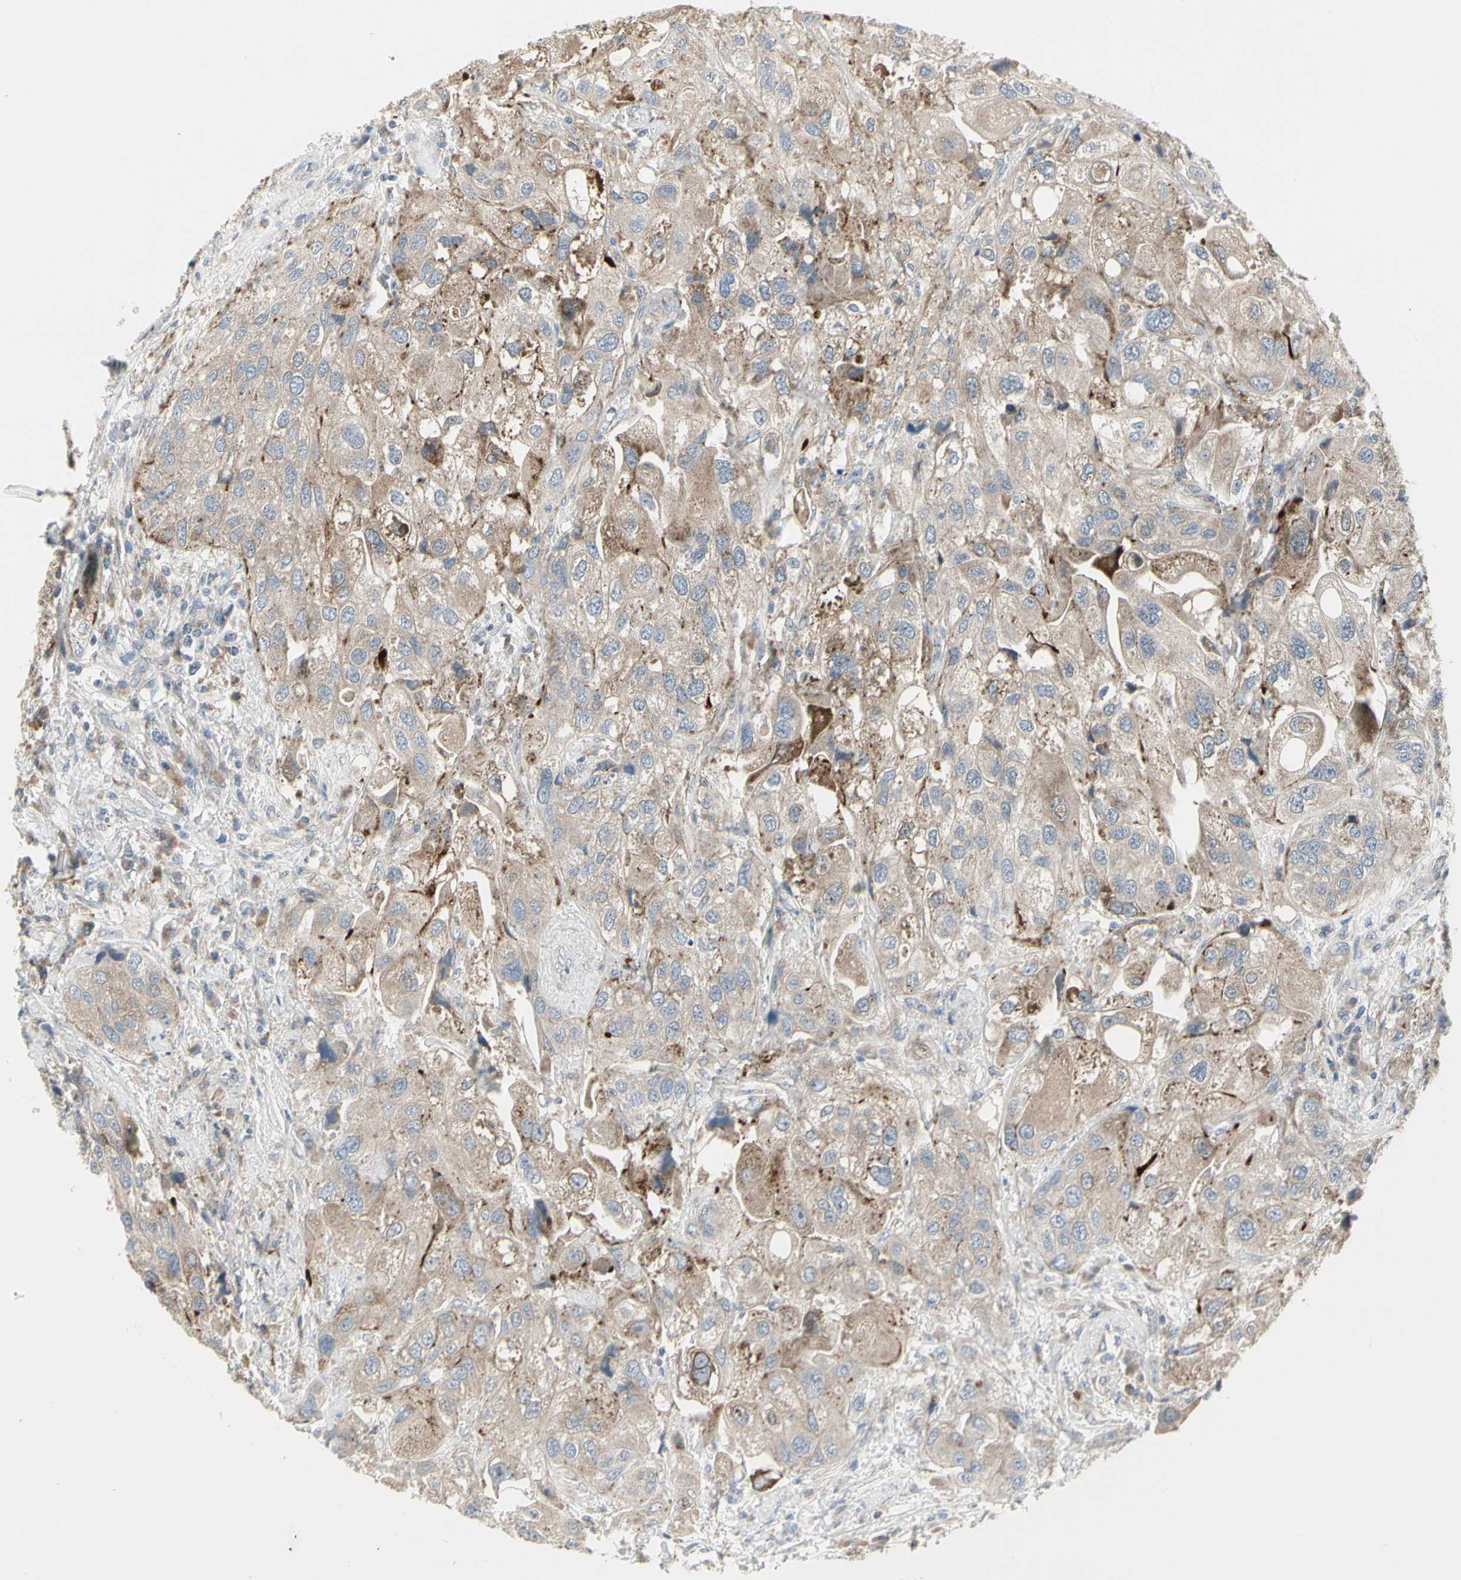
{"staining": {"intensity": "weak", "quantity": ">75%", "location": "cytoplasmic/membranous"}, "tissue": "urothelial cancer", "cell_type": "Tumor cells", "image_type": "cancer", "snomed": [{"axis": "morphology", "description": "Urothelial carcinoma, High grade"}, {"axis": "topography", "description": "Urinary bladder"}], "caption": "Protein staining demonstrates weak cytoplasmic/membranous positivity in approximately >75% of tumor cells in urothelial cancer.", "gene": "GRN", "patient": {"sex": "female", "age": 64}}